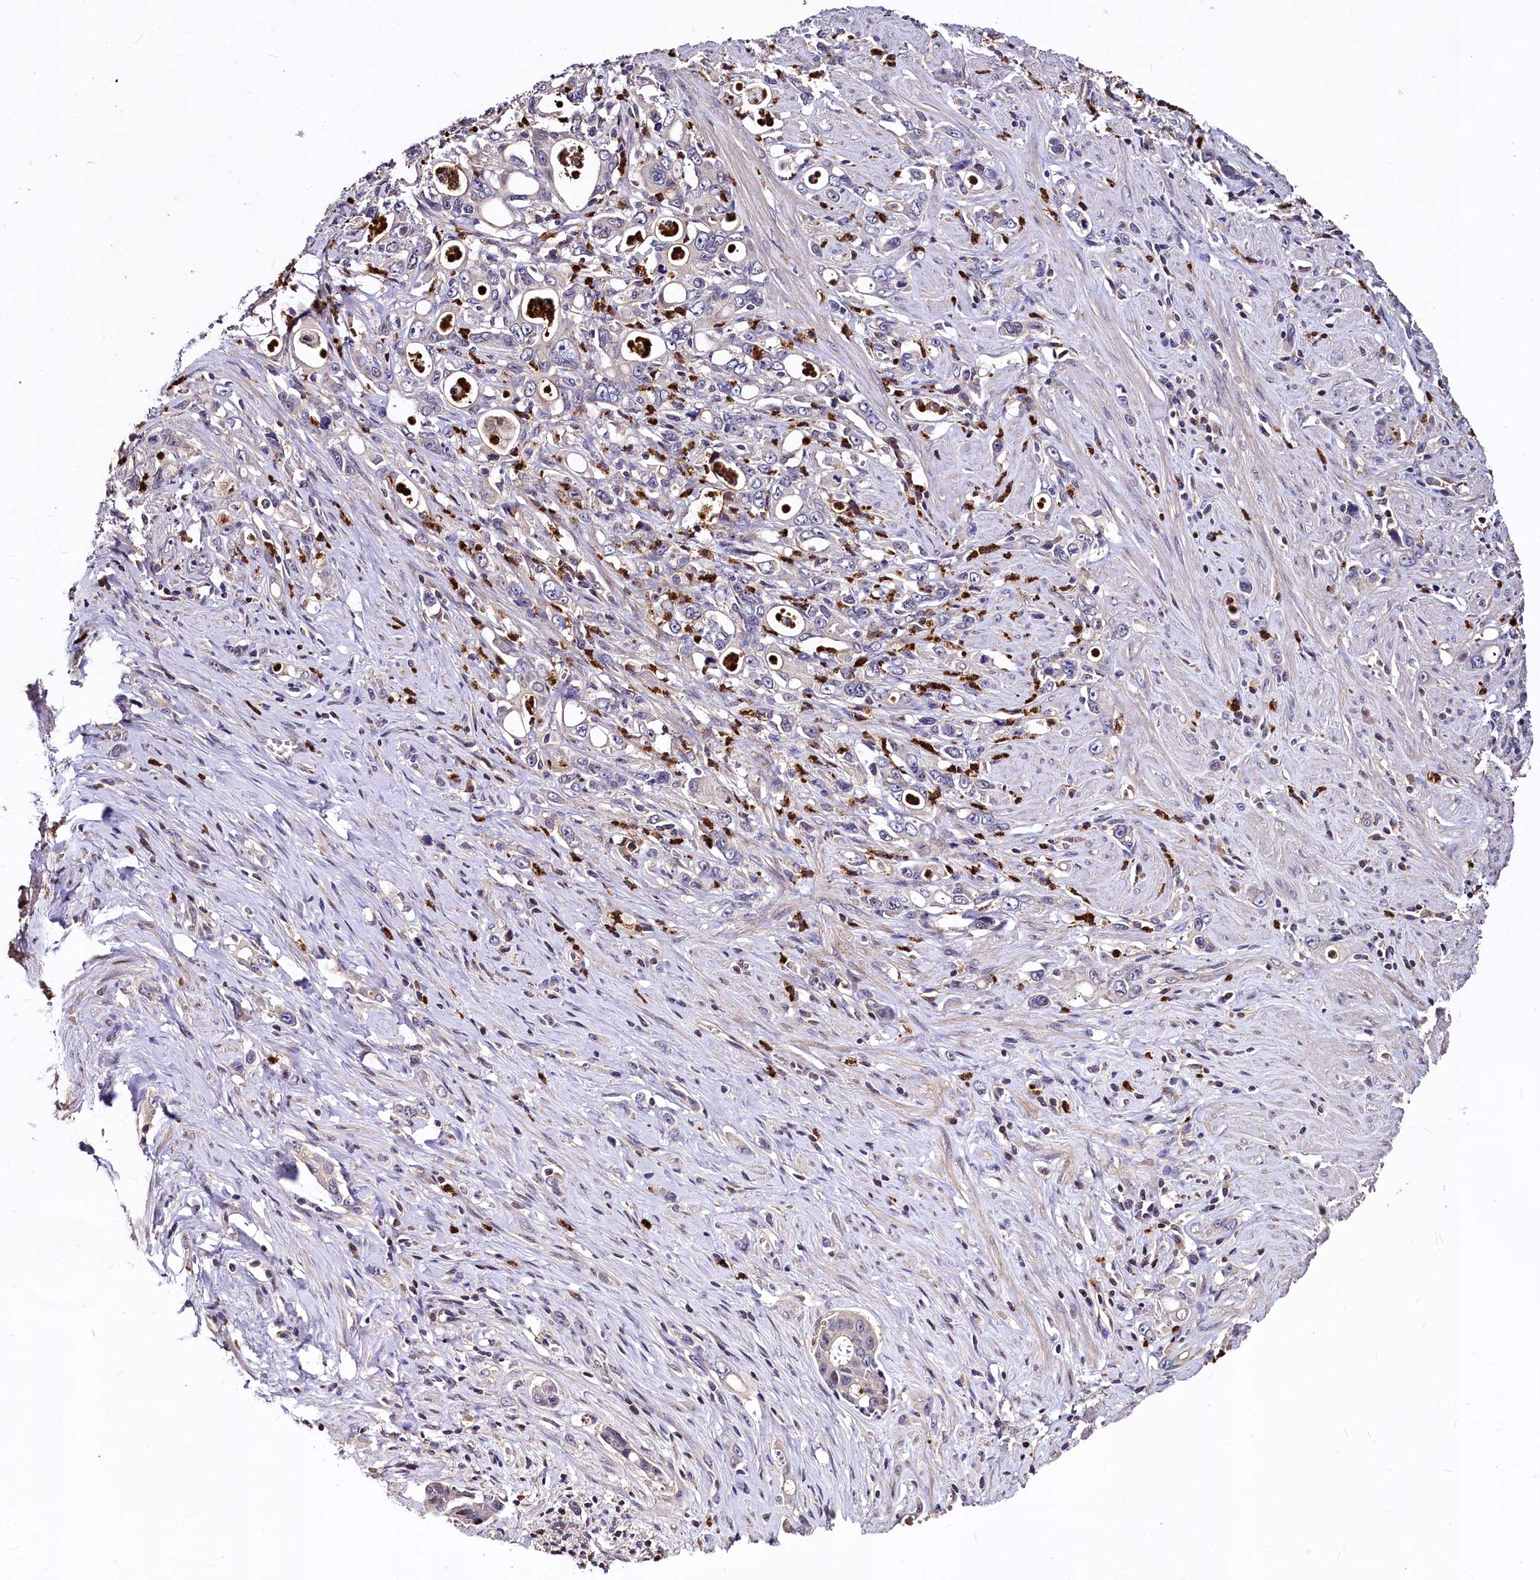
{"staining": {"intensity": "weak", "quantity": "<25%", "location": "cytoplasmic/membranous"}, "tissue": "stomach cancer", "cell_type": "Tumor cells", "image_type": "cancer", "snomed": [{"axis": "morphology", "description": "Adenocarcinoma, NOS"}, {"axis": "topography", "description": "Stomach, lower"}], "caption": "Stomach adenocarcinoma stained for a protein using immunohistochemistry (IHC) demonstrates no positivity tumor cells.", "gene": "ATG101", "patient": {"sex": "female", "age": 43}}